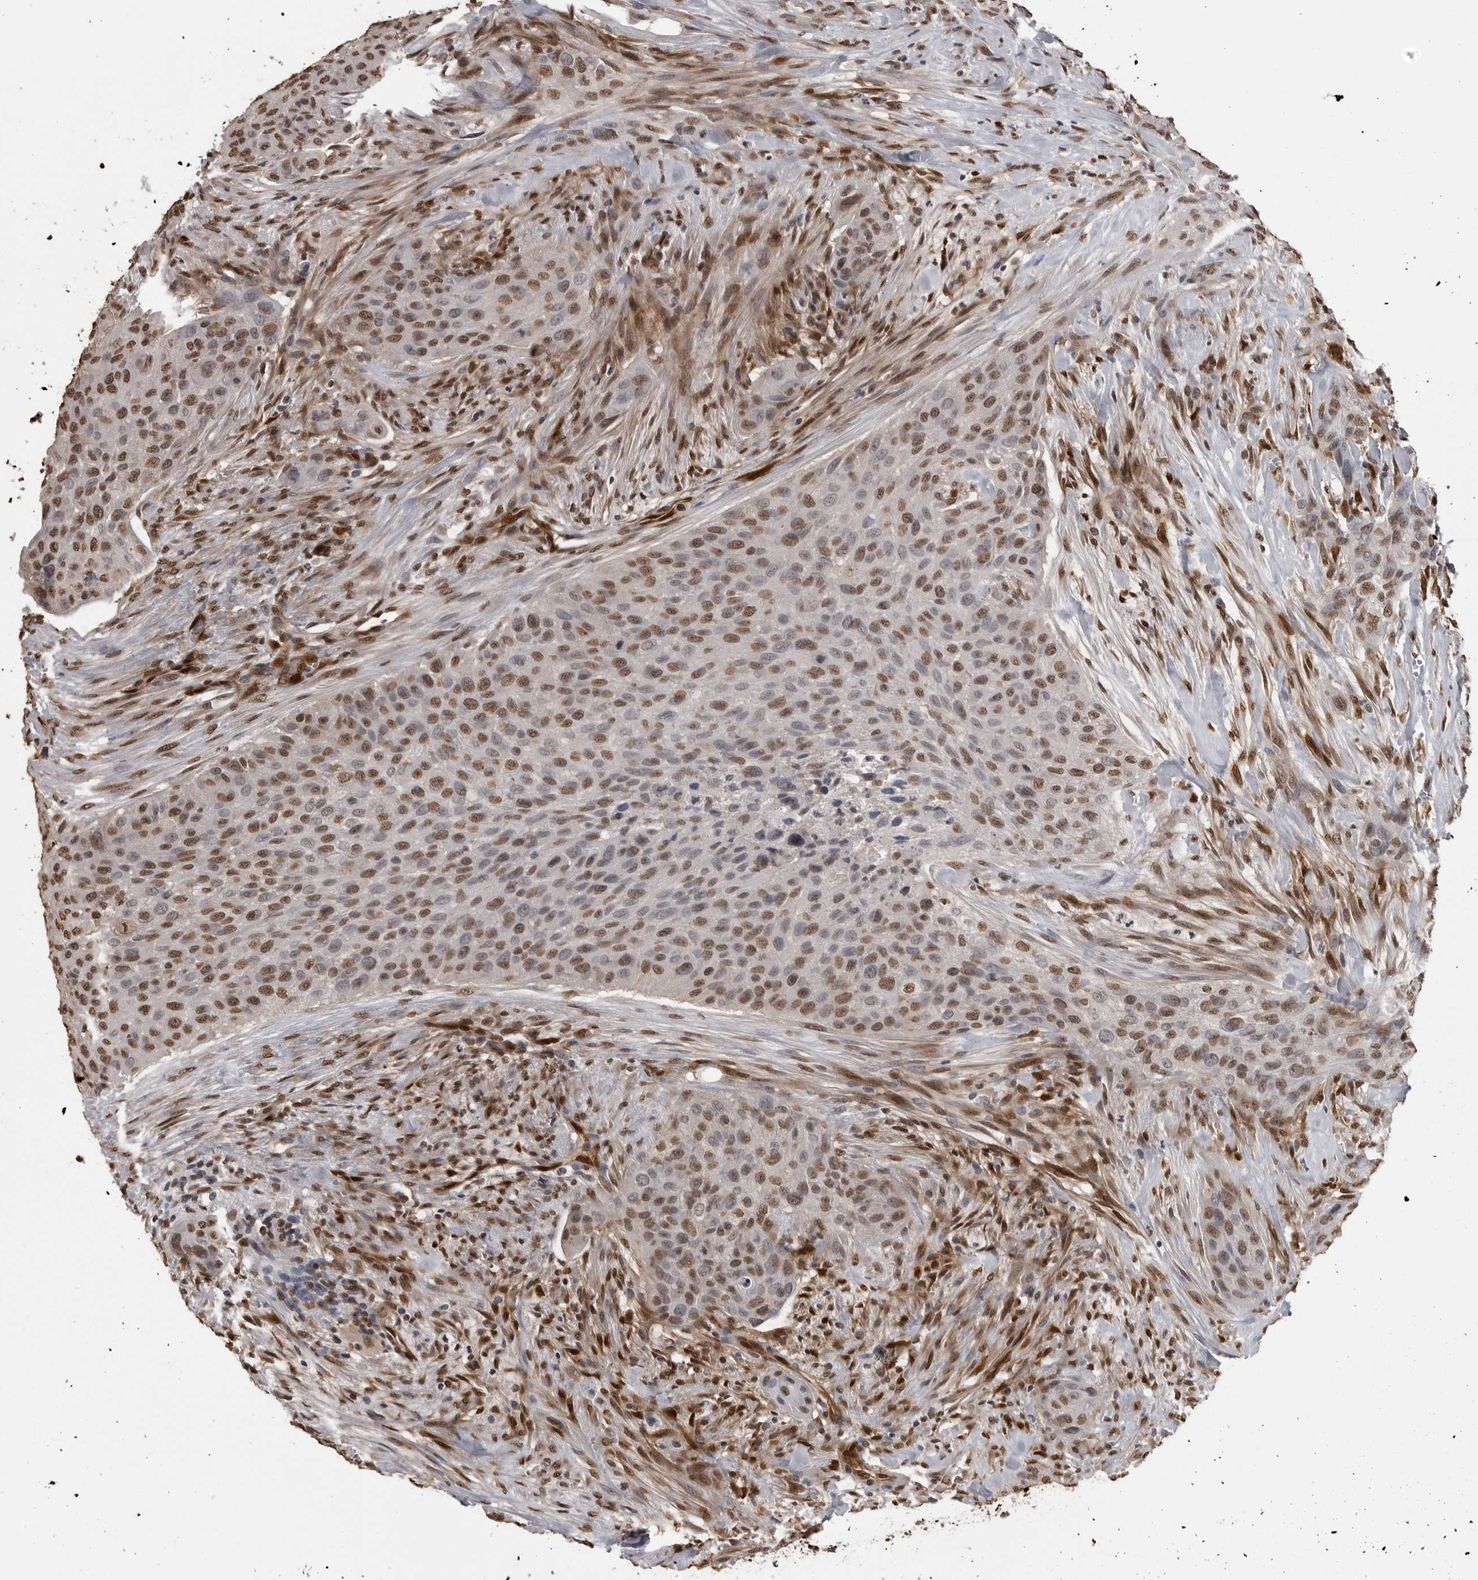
{"staining": {"intensity": "moderate", "quantity": ">75%", "location": "nuclear"}, "tissue": "urothelial cancer", "cell_type": "Tumor cells", "image_type": "cancer", "snomed": [{"axis": "morphology", "description": "Urothelial carcinoma, High grade"}, {"axis": "topography", "description": "Urinary bladder"}], "caption": "Human urothelial cancer stained with a protein marker reveals moderate staining in tumor cells.", "gene": "SMAD2", "patient": {"sex": "male", "age": 35}}